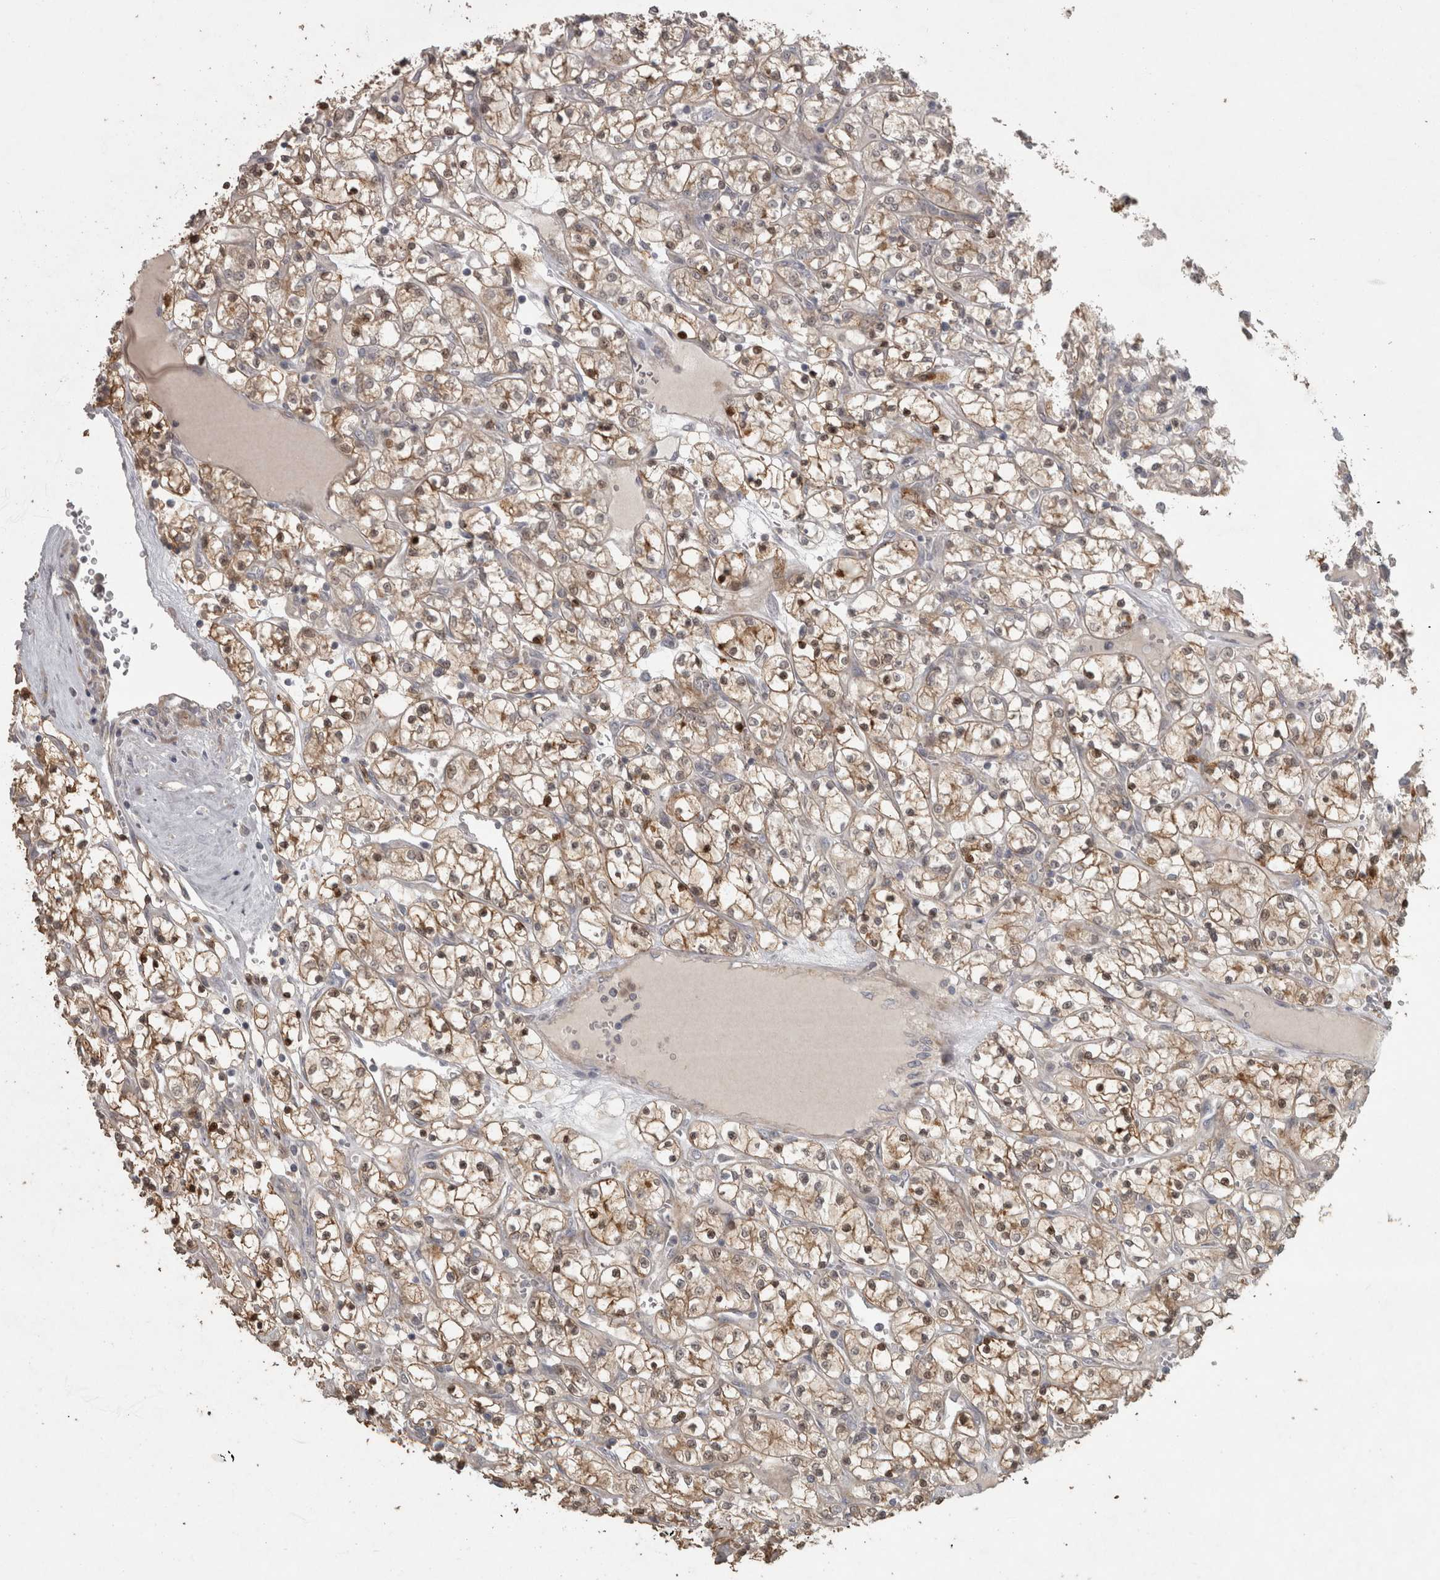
{"staining": {"intensity": "strong", "quantity": "<25%", "location": "cytoplasmic/membranous,nuclear"}, "tissue": "renal cancer", "cell_type": "Tumor cells", "image_type": "cancer", "snomed": [{"axis": "morphology", "description": "Adenocarcinoma, NOS"}, {"axis": "topography", "description": "Kidney"}], "caption": "This histopathology image displays immunohistochemistry (IHC) staining of human adenocarcinoma (renal), with medium strong cytoplasmic/membranous and nuclear expression in about <25% of tumor cells.", "gene": "SLCO5A1", "patient": {"sex": "female", "age": 69}}